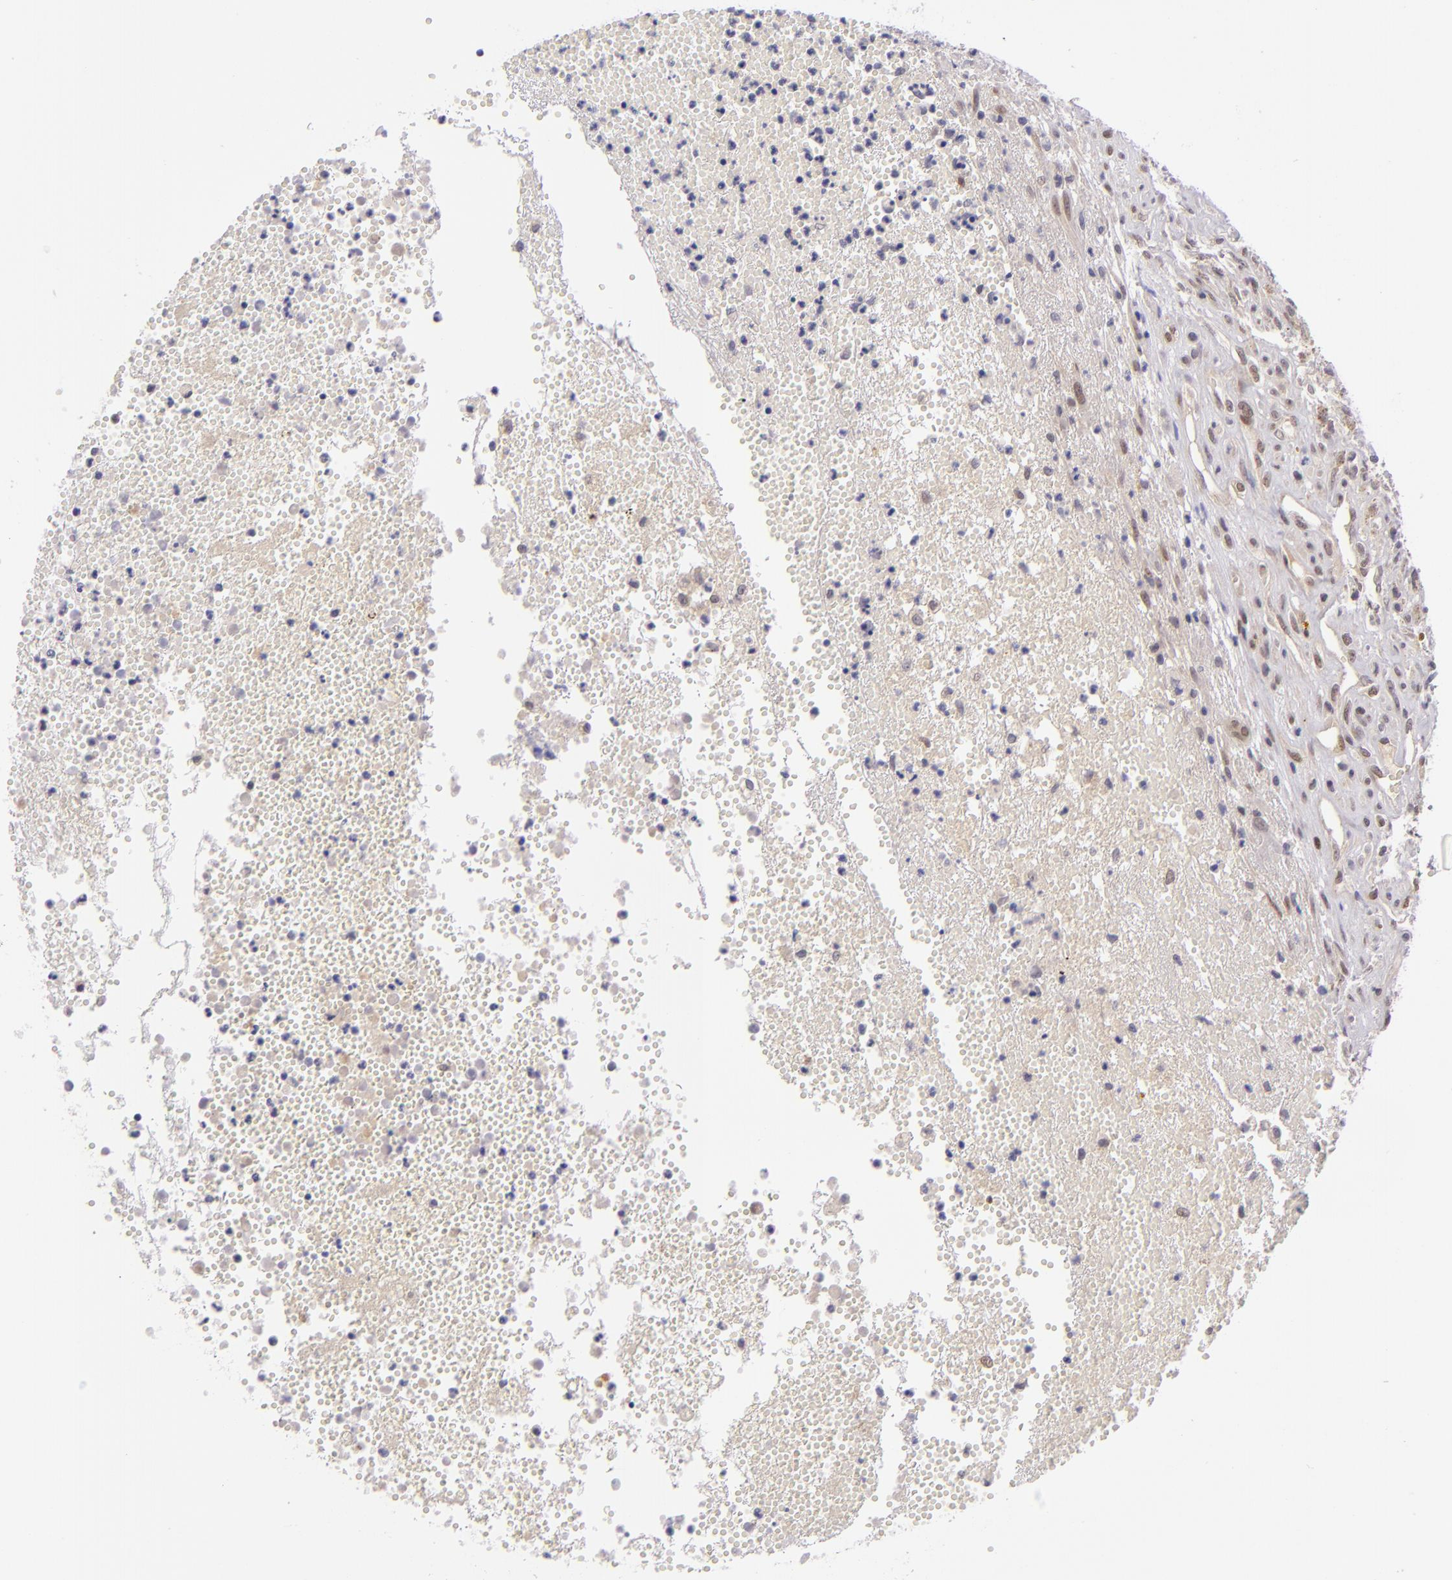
{"staining": {"intensity": "moderate", "quantity": "<25%", "location": "nuclear"}, "tissue": "glioma", "cell_type": "Tumor cells", "image_type": "cancer", "snomed": [{"axis": "morphology", "description": "Glioma, malignant, High grade"}, {"axis": "topography", "description": "Brain"}], "caption": "A micrograph of human glioma stained for a protein exhibits moderate nuclear brown staining in tumor cells.", "gene": "CSE1L", "patient": {"sex": "male", "age": 66}}